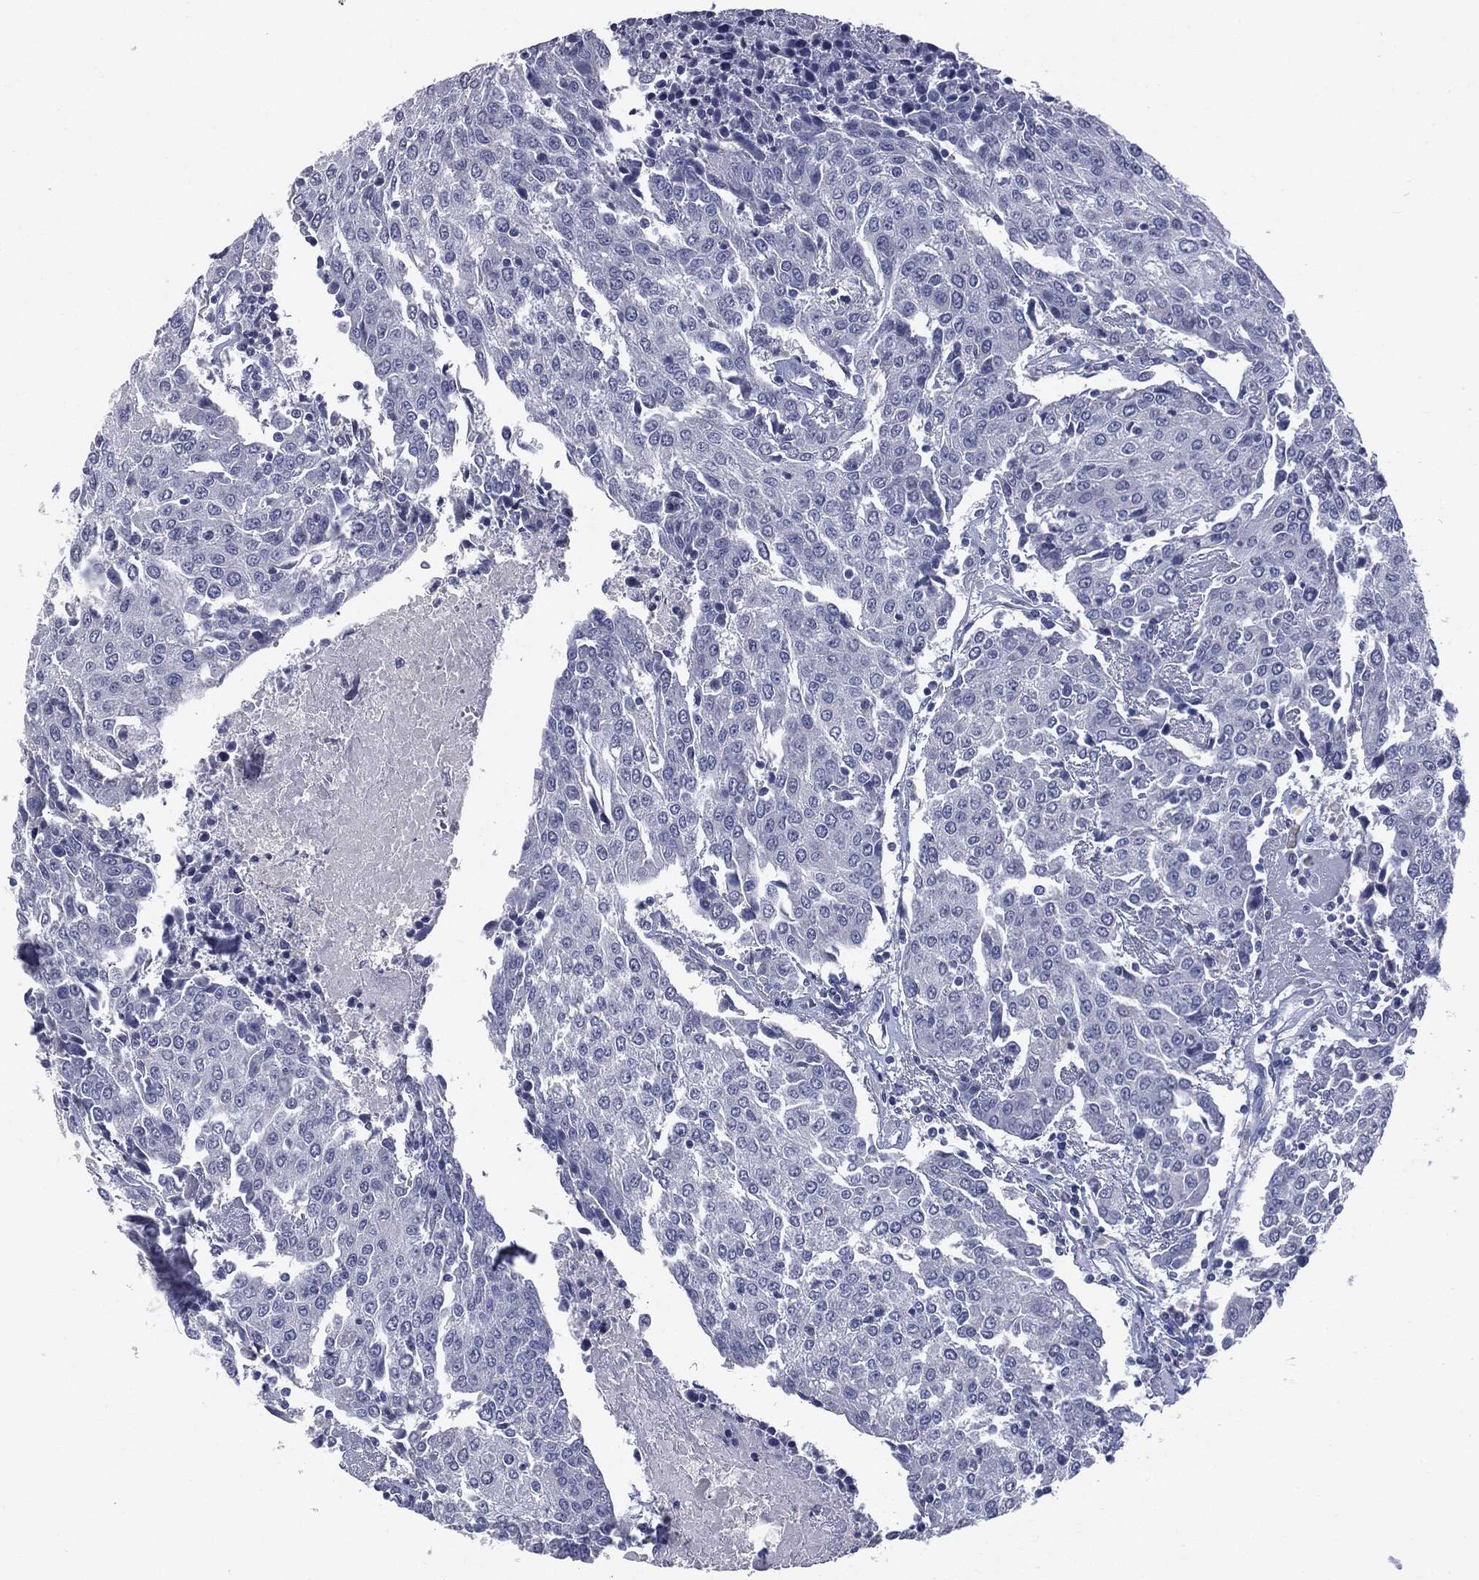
{"staining": {"intensity": "negative", "quantity": "none", "location": "none"}, "tissue": "urothelial cancer", "cell_type": "Tumor cells", "image_type": "cancer", "snomed": [{"axis": "morphology", "description": "Urothelial carcinoma, High grade"}, {"axis": "topography", "description": "Urinary bladder"}], "caption": "Tumor cells are negative for protein expression in human urothelial cancer. The staining was performed using DAB to visualize the protein expression in brown, while the nuclei were stained in blue with hematoxylin (Magnification: 20x).", "gene": "TSHB", "patient": {"sex": "female", "age": 85}}